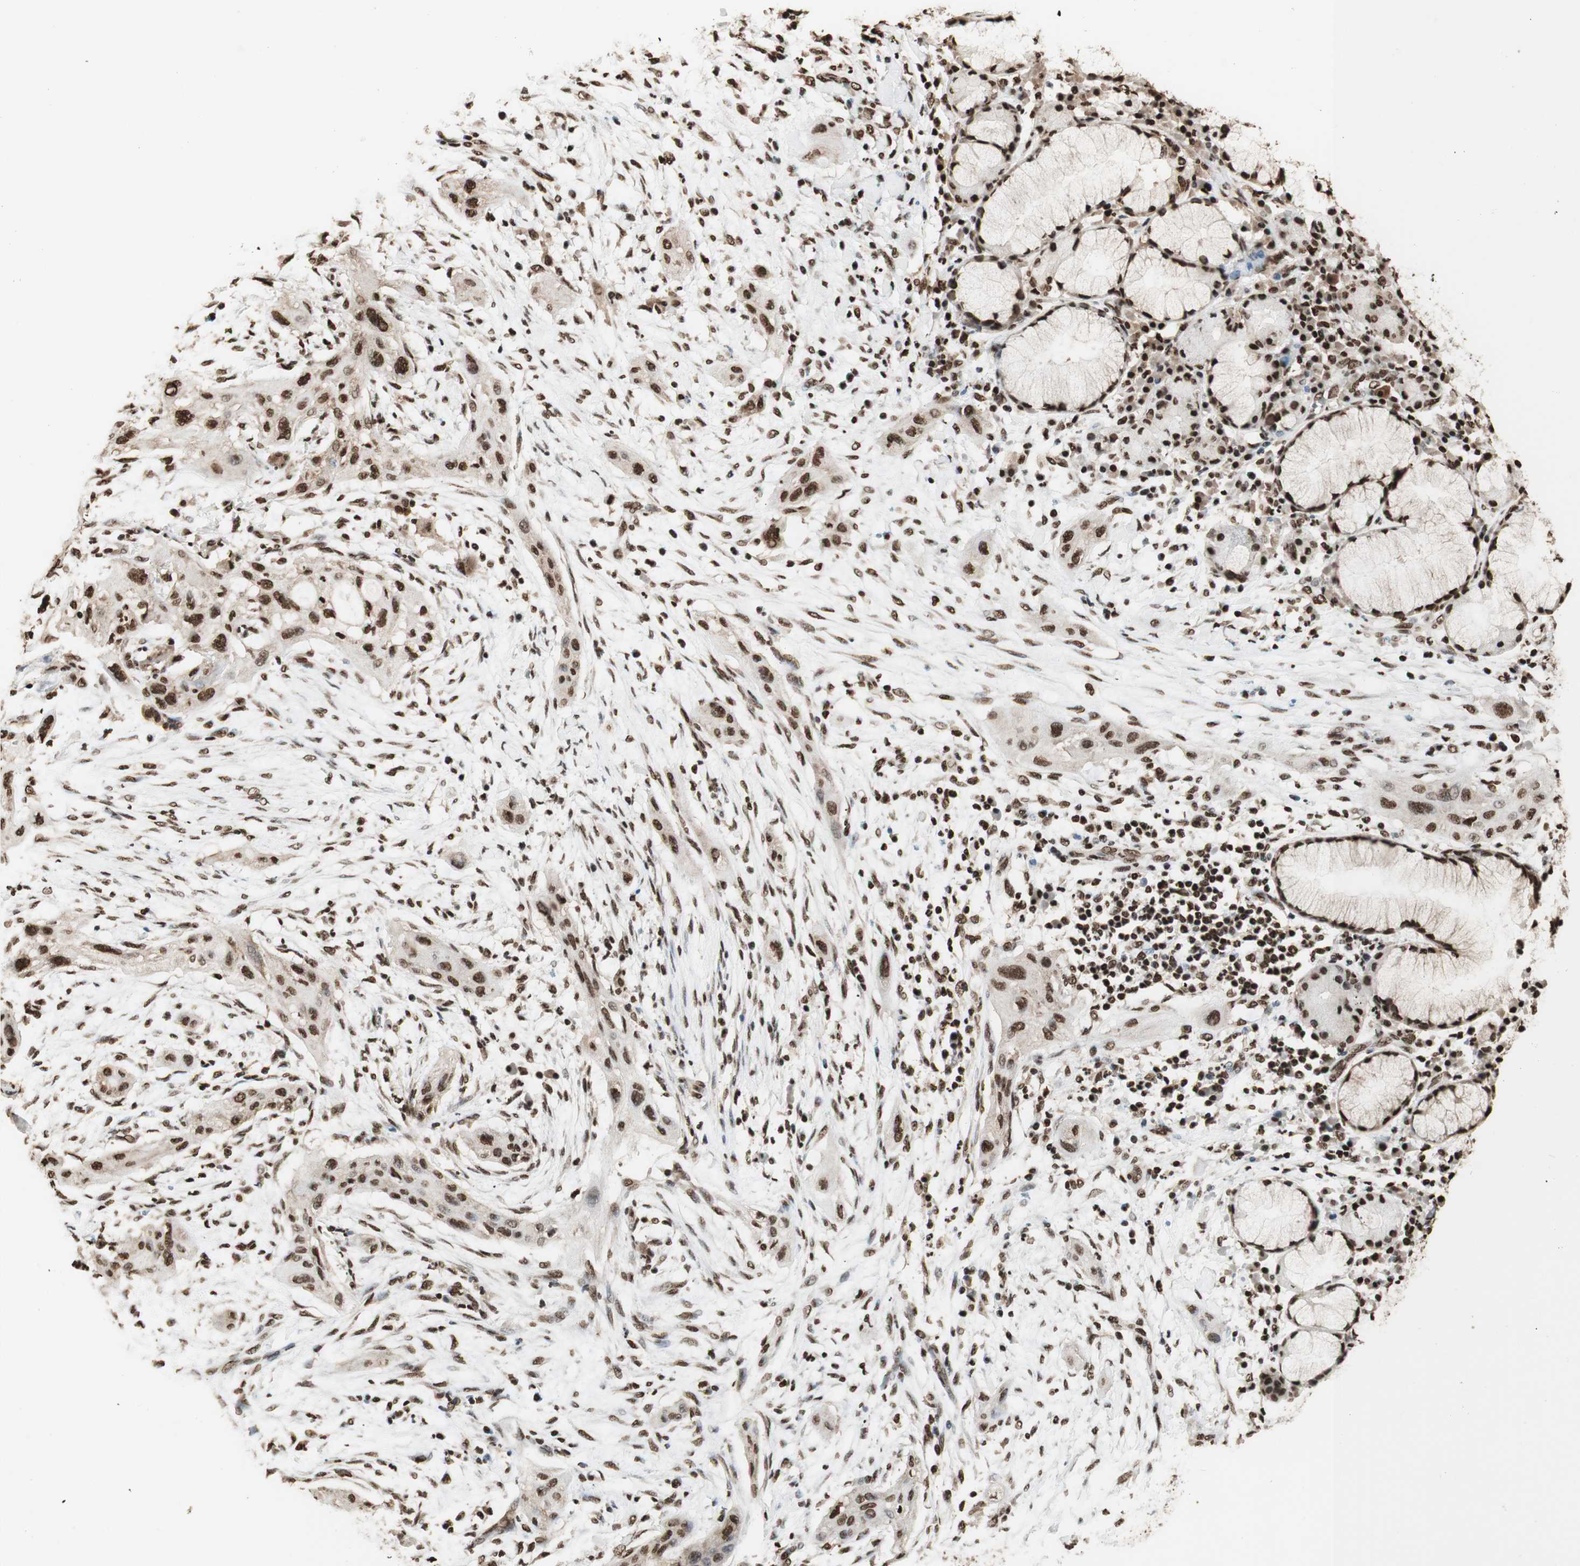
{"staining": {"intensity": "strong", "quantity": ">75%", "location": "nuclear"}, "tissue": "lung cancer", "cell_type": "Tumor cells", "image_type": "cancer", "snomed": [{"axis": "morphology", "description": "Squamous cell carcinoma, NOS"}, {"axis": "topography", "description": "Lung"}], "caption": "Immunohistochemical staining of human lung squamous cell carcinoma displays high levels of strong nuclear protein positivity in approximately >75% of tumor cells.", "gene": "HNRNPA2B1", "patient": {"sex": "female", "age": 47}}